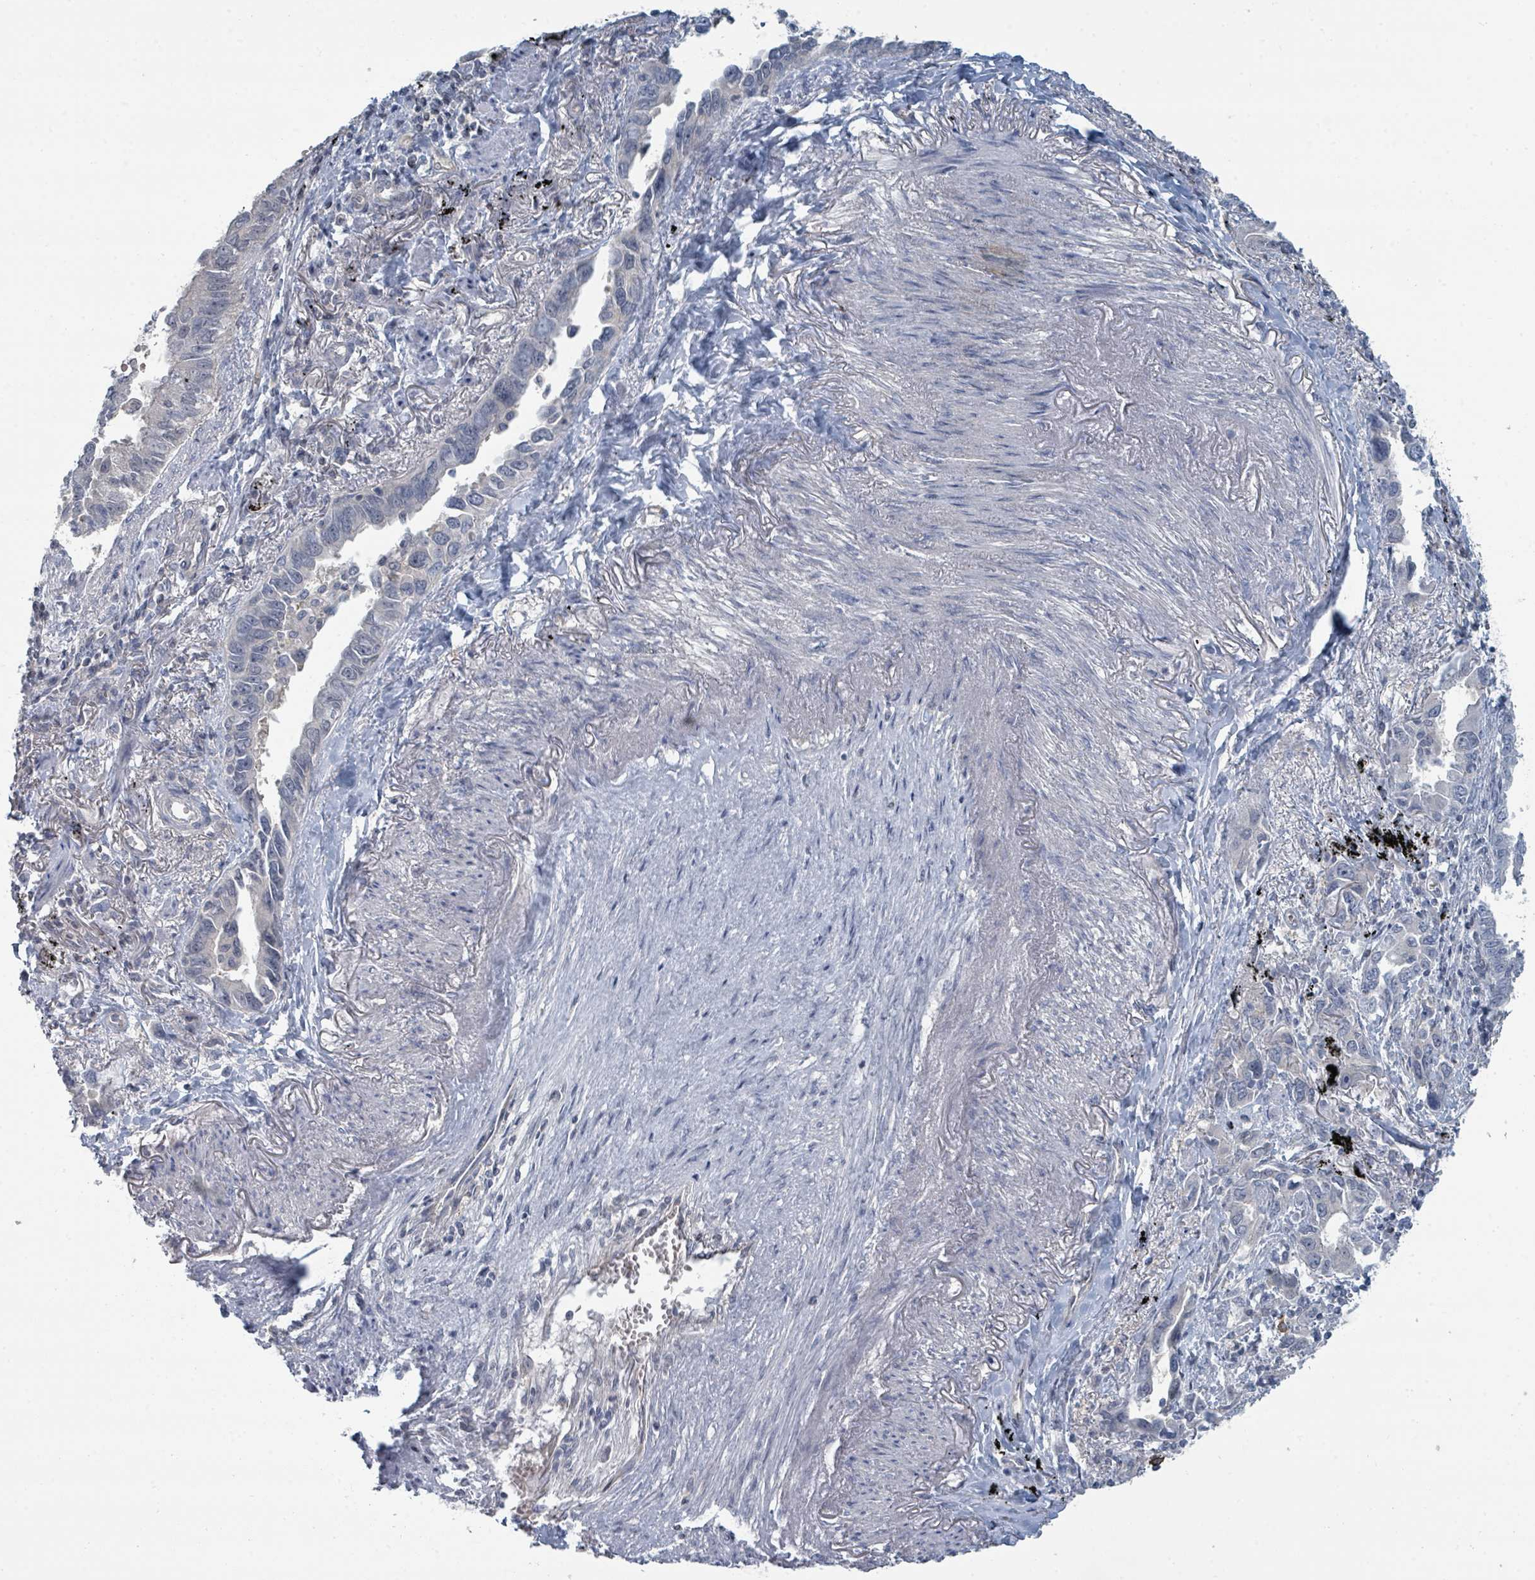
{"staining": {"intensity": "negative", "quantity": "none", "location": "none"}, "tissue": "lung cancer", "cell_type": "Tumor cells", "image_type": "cancer", "snomed": [{"axis": "morphology", "description": "Adenocarcinoma, NOS"}, {"axis": "topography", "description": "Lung"}], "caption": "The IHC photomicrograph has no significant staining in tumor cells of lung cancer (adenocarcinoma) tissue. Nuclei are stained in blue.", "gene": "SLC25A45", "patient": {"sex": "male", "age": 67}}